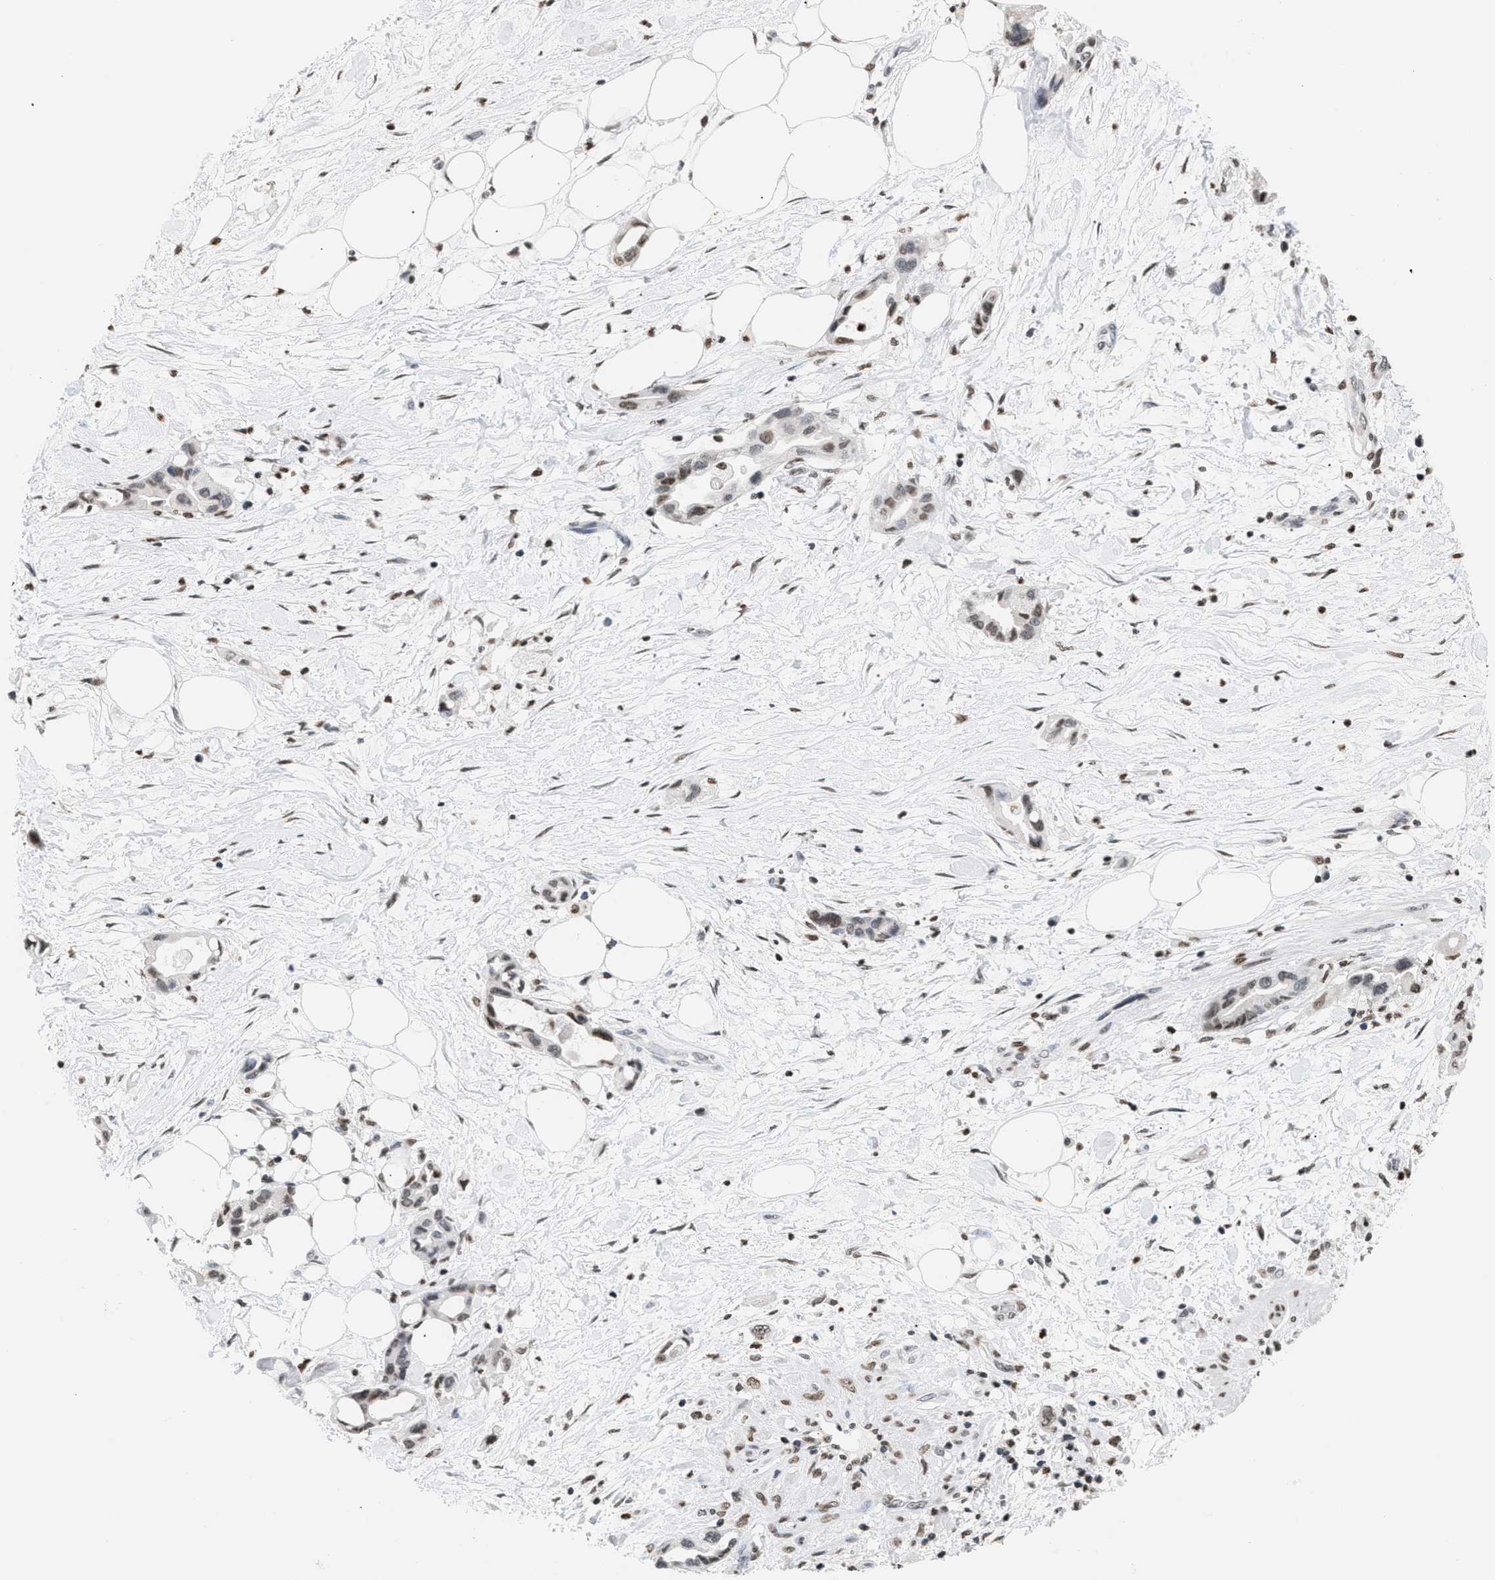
{"staining": {"intensity": "weak", "quantity": "25%-75%", "location": "nuclear"}, "tissue": "pancreatic cancer", "cell_type": "Tumor cells", "image_type": "cancer", "snomed": [{"axis": "morphology", "description": "Adenocarcinoma, NOS"}, {"axis": "topography", "description": "Pancreas"}], "caption": "This is a histology image of IHC staining of pancreatic cancer (adenocarcinoma), which shows weak expression in the nuclear of tumor cells.", "gene": "HMGN2", "patient": {"sex": "female", "age": 57}}